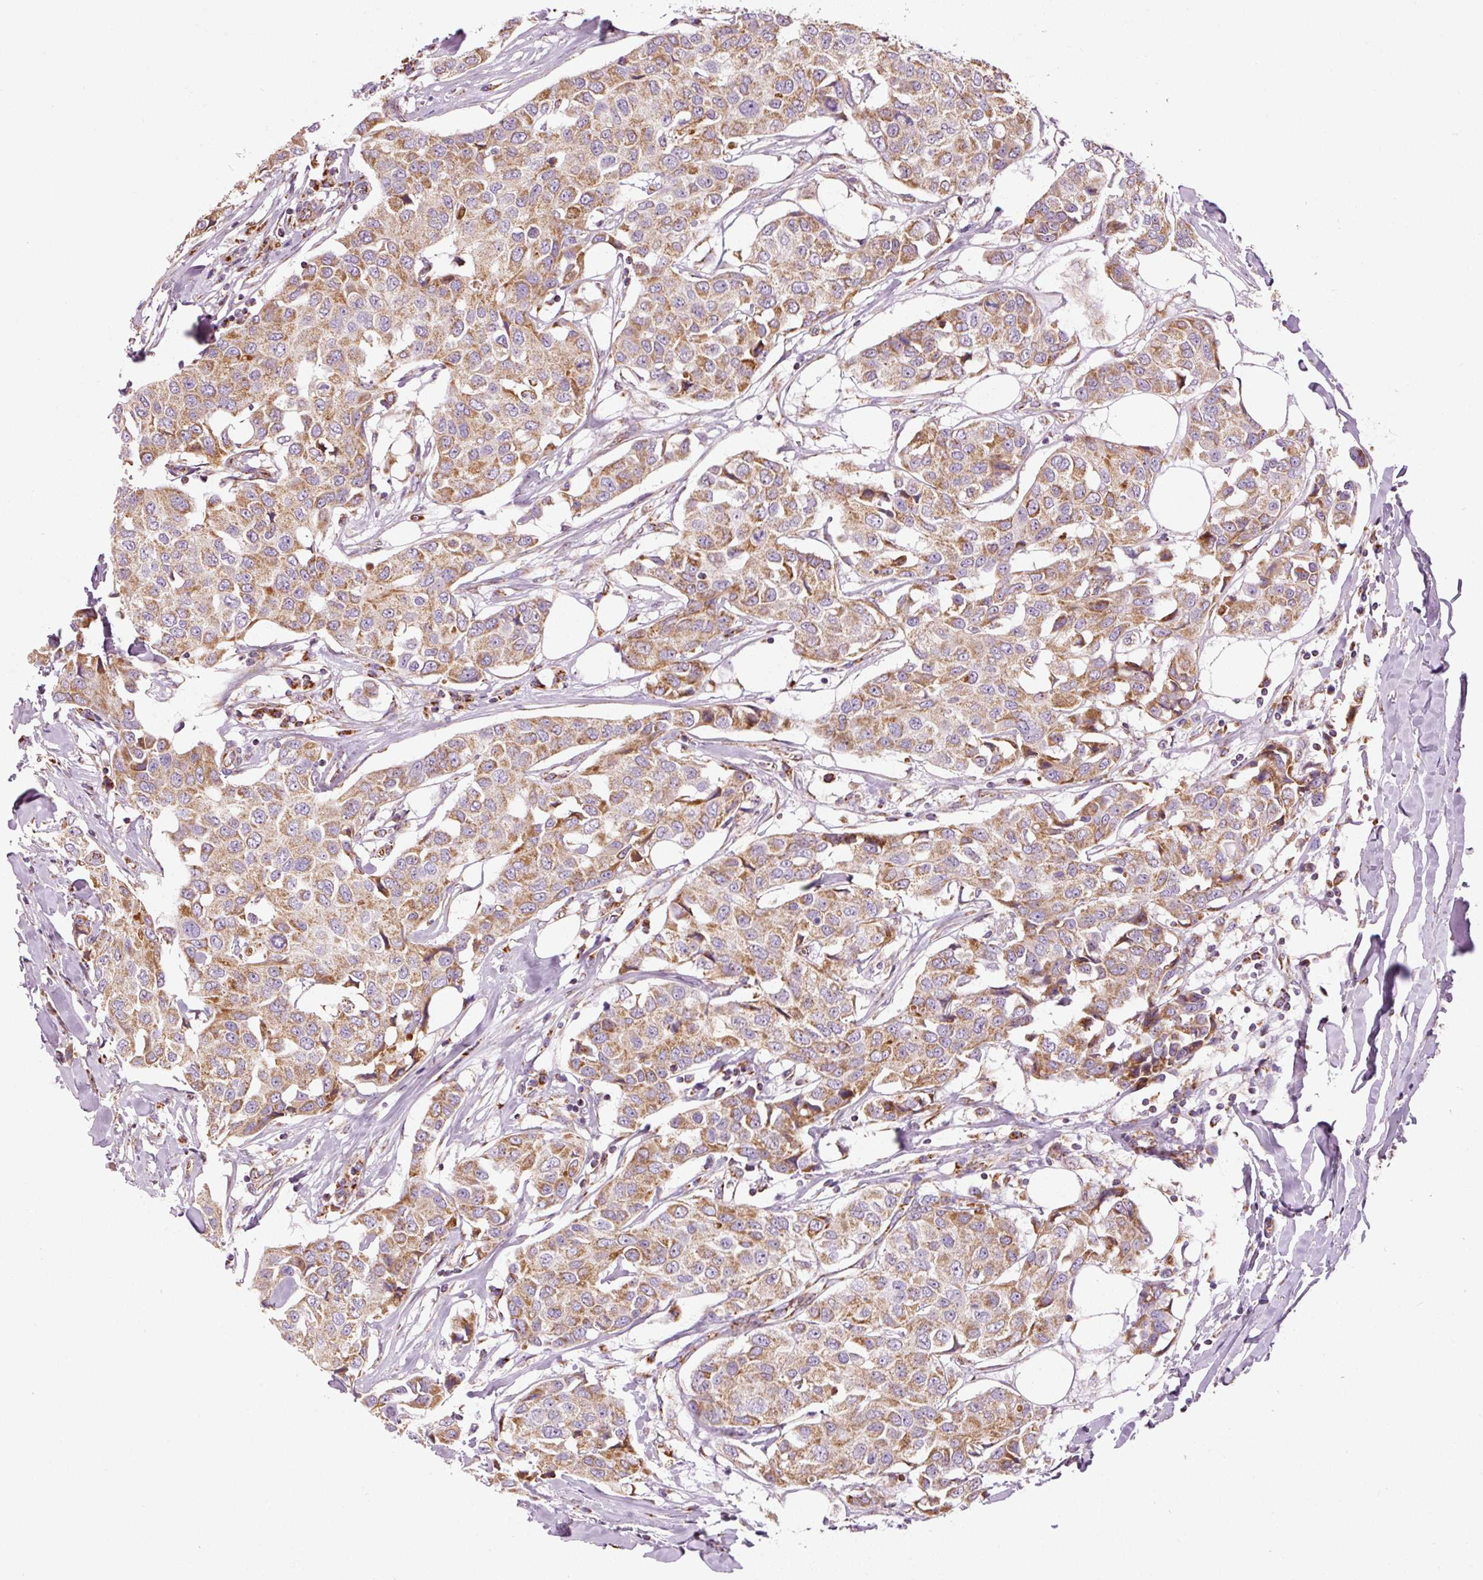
{"staining": {"intensity": "moderate", "quantity": ">75%", "location": "cytoplasmic/membranous"}, "tissue": "breast cancer", "cell_type": "Tumor cells", "image_type": "cancer", "snomed": [{"axis": "morphology", "description": "Duct carcinoma"}, {"axis": "topography", "description": "Breast"}], "caption": "High-power microscopy captured an IHC histopathology image of infiltrating ductal carcinoma (breast), revealing moderate cytoplasmic/membranous positivity in about >75% of tumor cells.", "gene": "NDUFB4", "patient": {"sex": "female", "age": 80}}